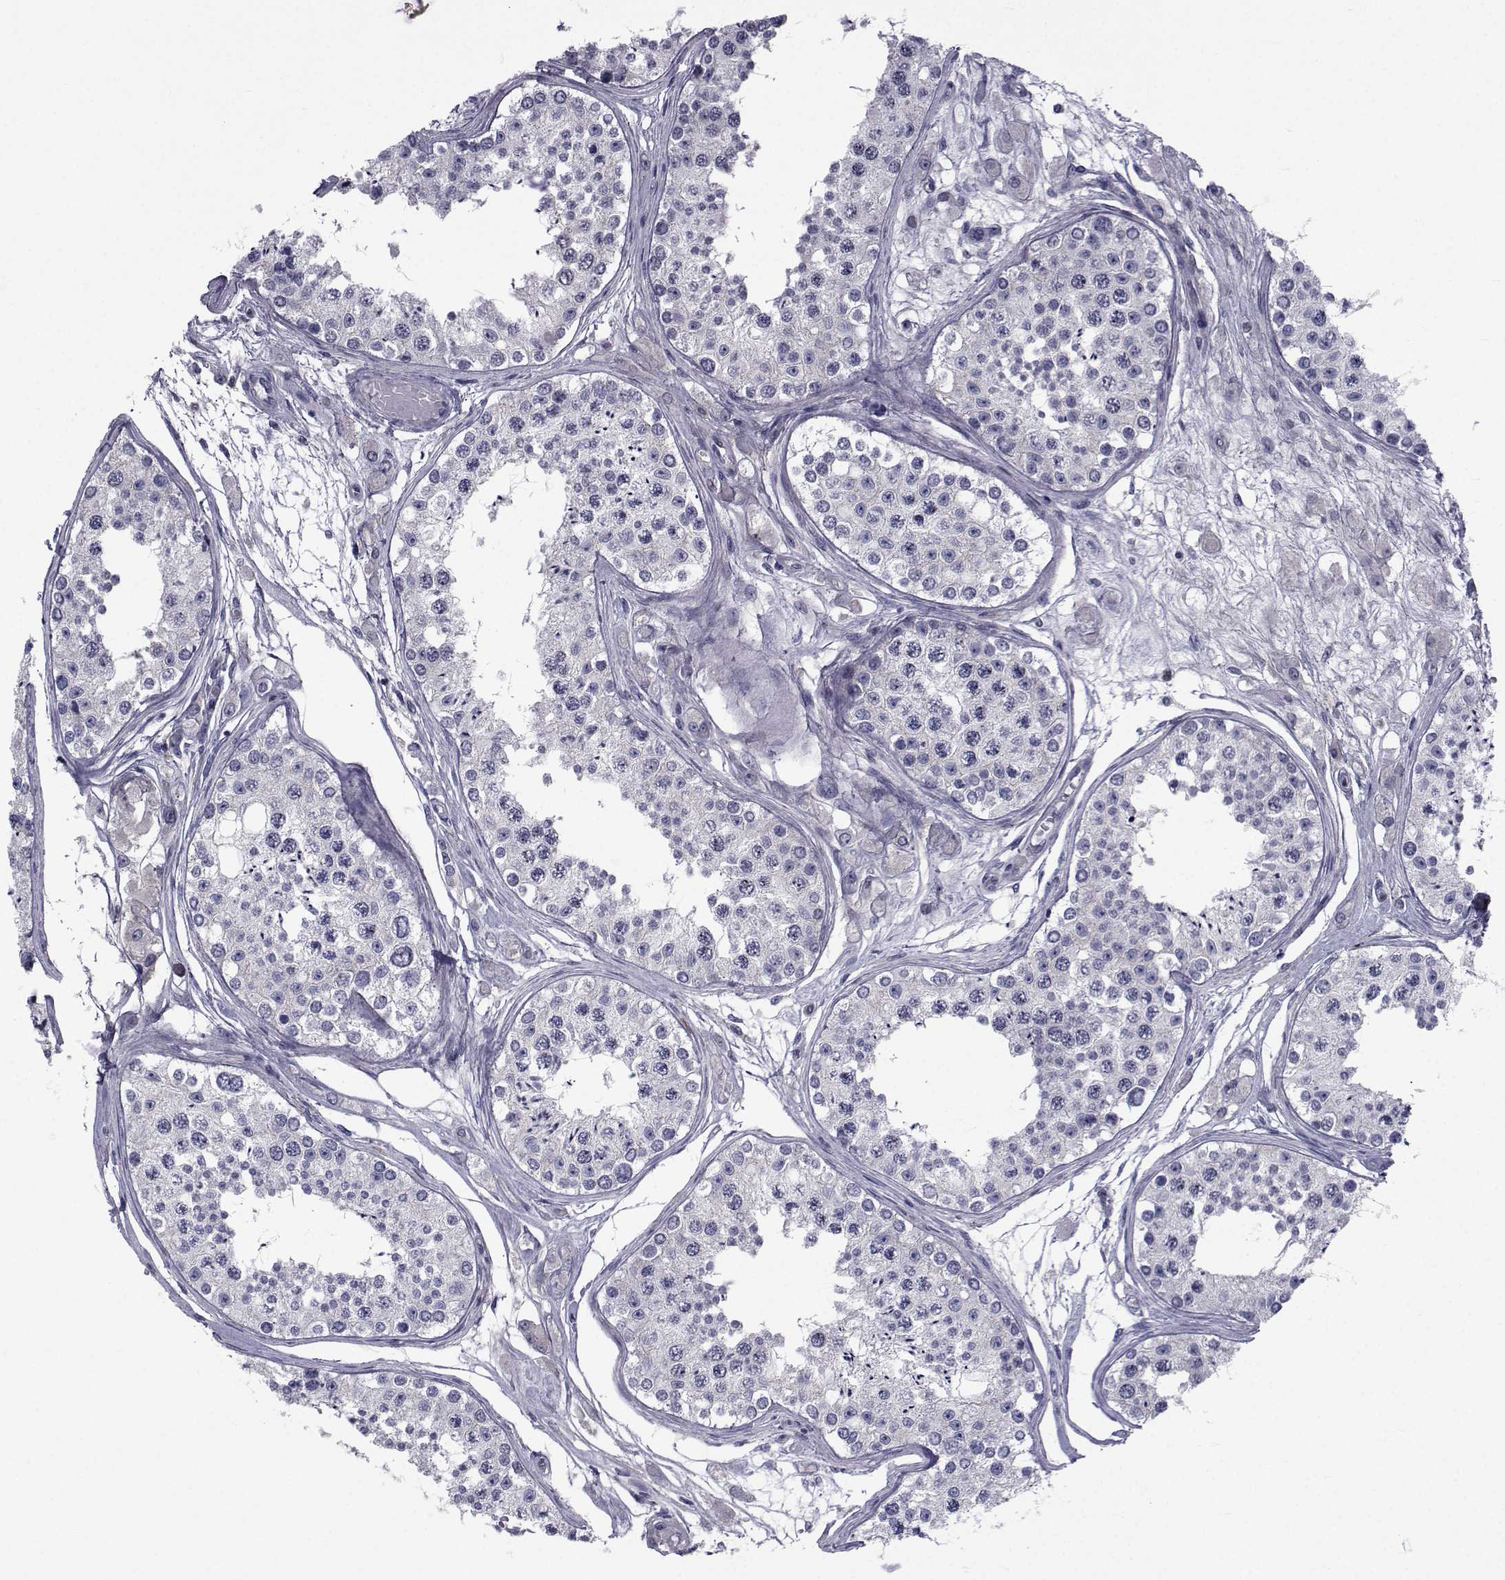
{"staining": {"intensity": "negative", "quantity": "none", "location": "none"}, "tissue": "testis", "cell_type": "Cells in seminiferous ducts", "image_type": "normal", "snomed": [{"axis": "morphology", "description": "Normal tissue, NOS"}, {"axis": "topography", "description": "Testis"}], "caption": "Cells in seminiferous ducts show no significant expression in benign testis. (Stains: DAB (3,3'-diaminobenzidine) immunohistochemistry (IHC) with hematoxylin counter stain, Microscopy: brightfield microscopy at high magnification).", "gene": "SLC30A10", "patient": {"sex": "male", "age": 25}}